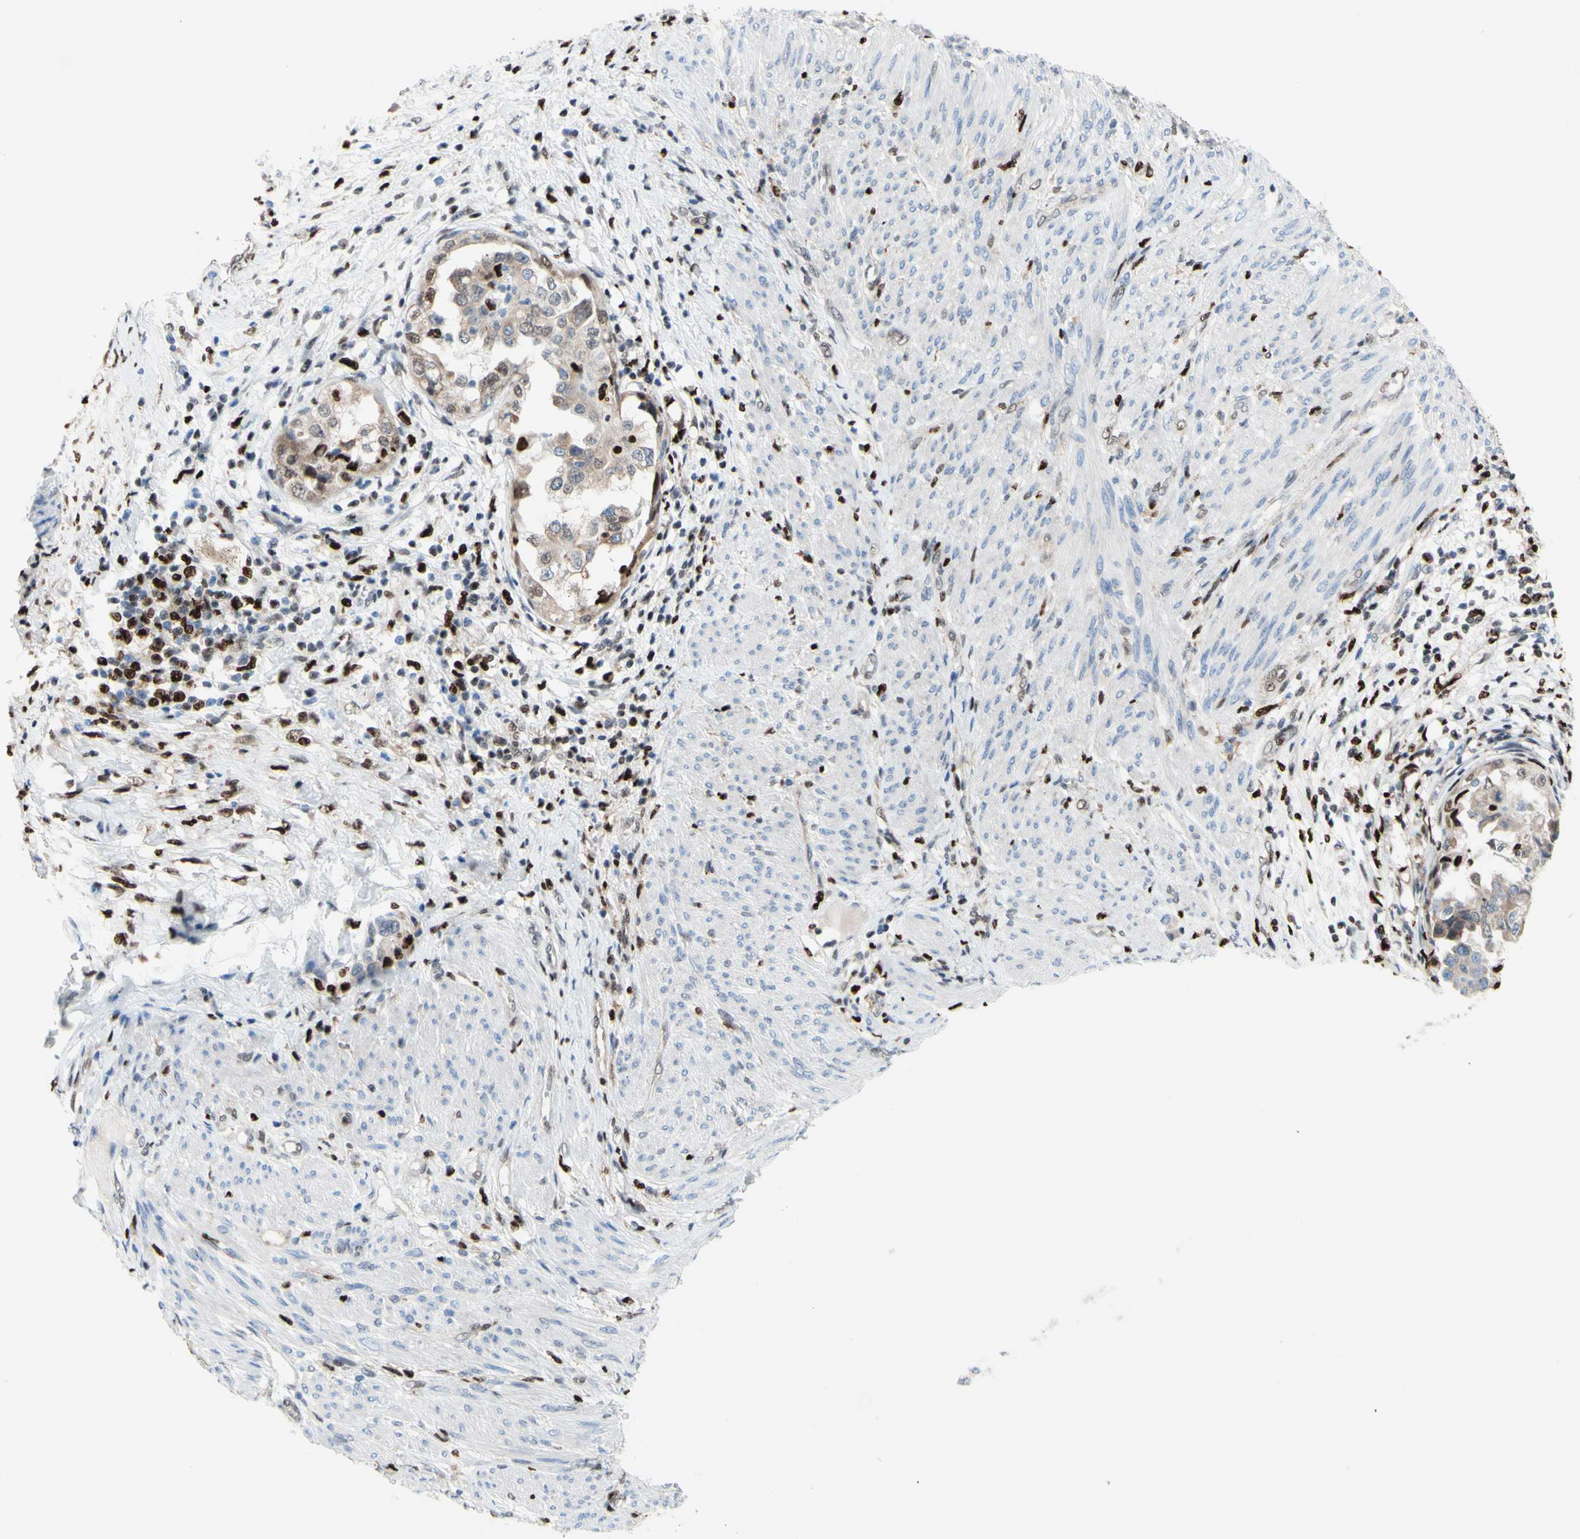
{"staining": {"intensity": "weak", "quantity": ">75%", "location": "cytoplasmic/membranous,nuclear"}, "tissue": "endometrial cancer", "cell_type": "Tumor cells", "image_type": "cancer", "snomed": [{"axis": "morphology", "description": "Adenocarcinoma, NOS"}, {"axis": "topography", "description": "Endometrium"}], "caption": "An IHC micrograph of neoplastic tissue is shown. Protein staining in brown labels weak cytoplasmic/membranous and nuclear positivity in adenocarcinoma (endometrial) within tumor cells.", "gene": "EED", "patient": {"sex": "female", "age": 85}}